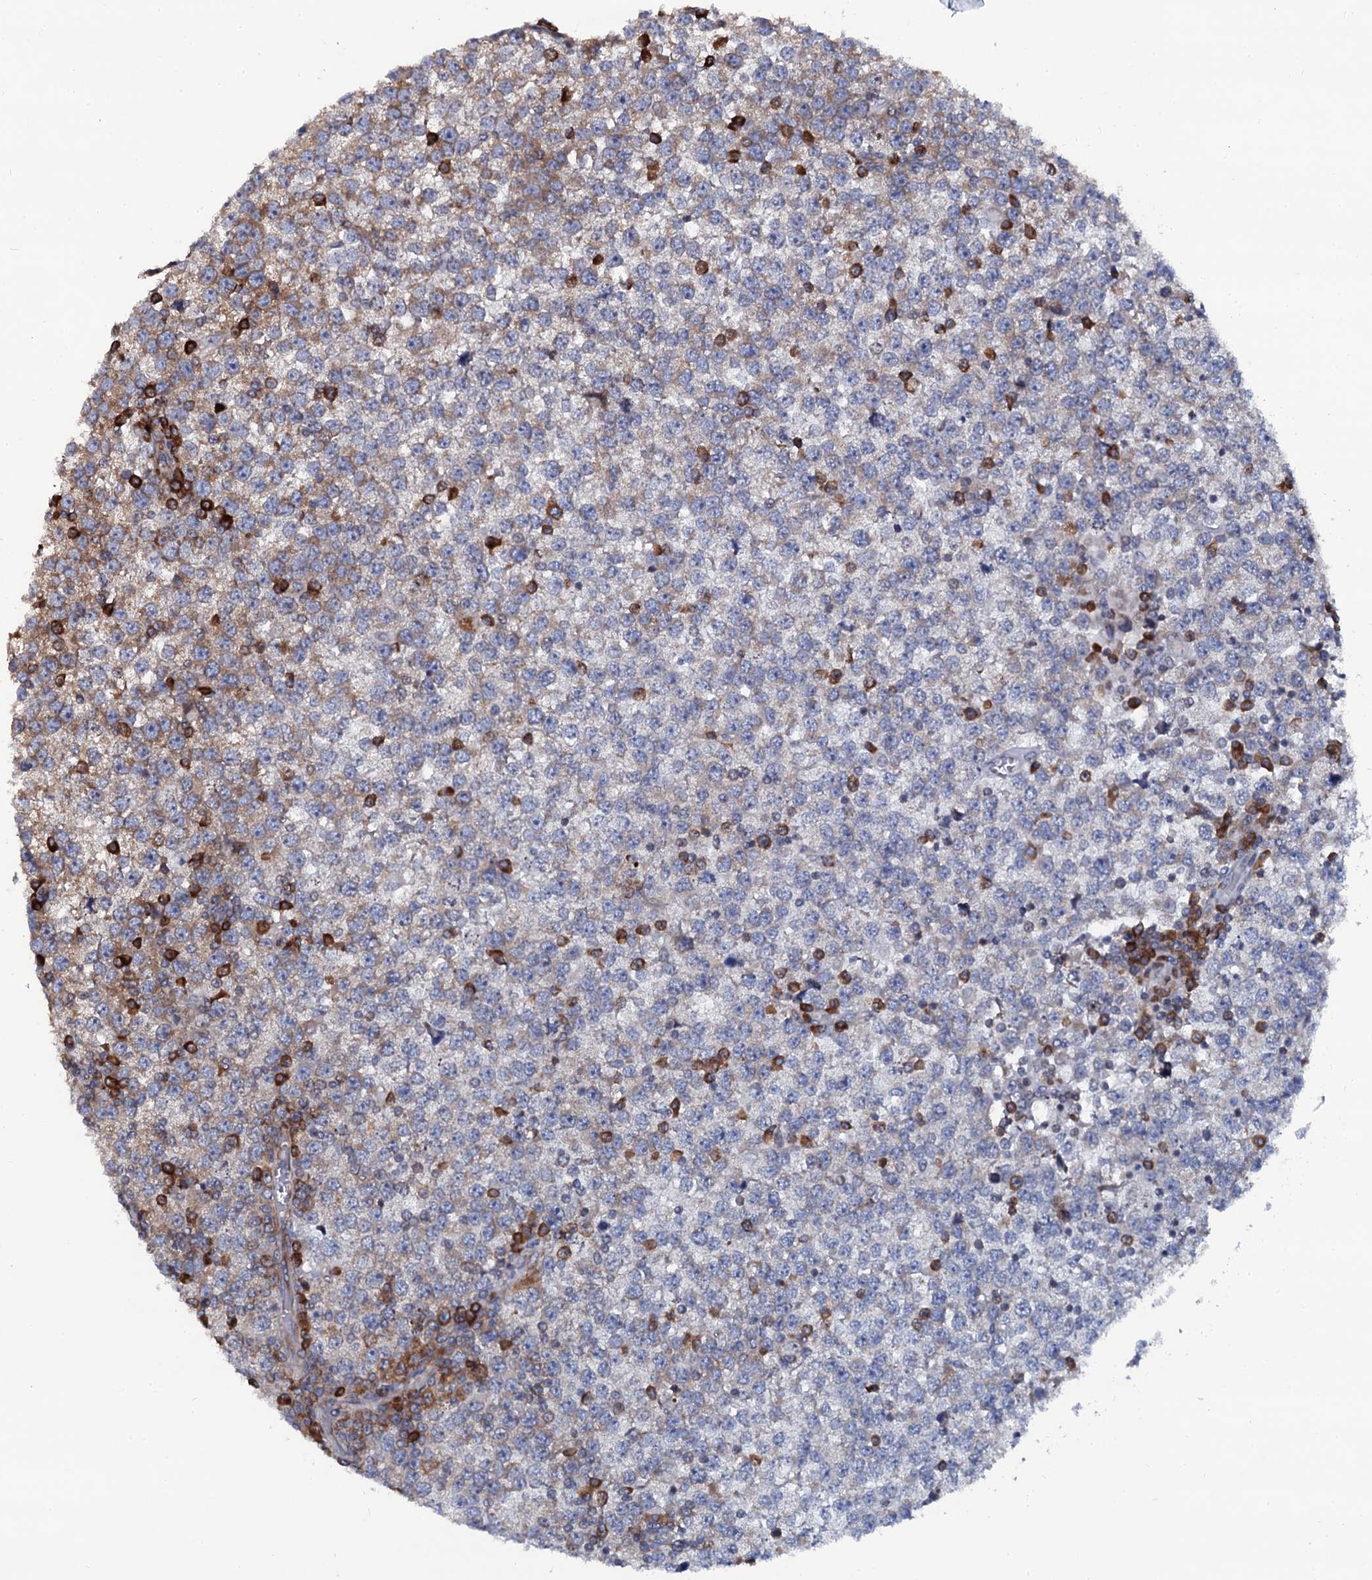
{"staining": {"intensity": "moderate", "quantity": "25%-75%", "location": "cytoplasmic/membranous"}, "tissue": "testis cancer", "cell_type": "Tumor cells", "image_type": "cancer", "snomed": [{"axis": "morphology", "description": "Seminoma, NOS"}, {"axis": "topography", "description": "Testis"}], "caption": "DAB immunohistochemical staining of testis cancer (seminoma) displays moderate cytoplasmic/membranous protein positivity in about 25%-75% of tumor cells. (DAB (3,3'-diaminobenzidine) IHC, brown staining for protein, blue staining for nuclei).", "gene": "SPTY2D1", "patient": {"sex": "male", "age": 65}}